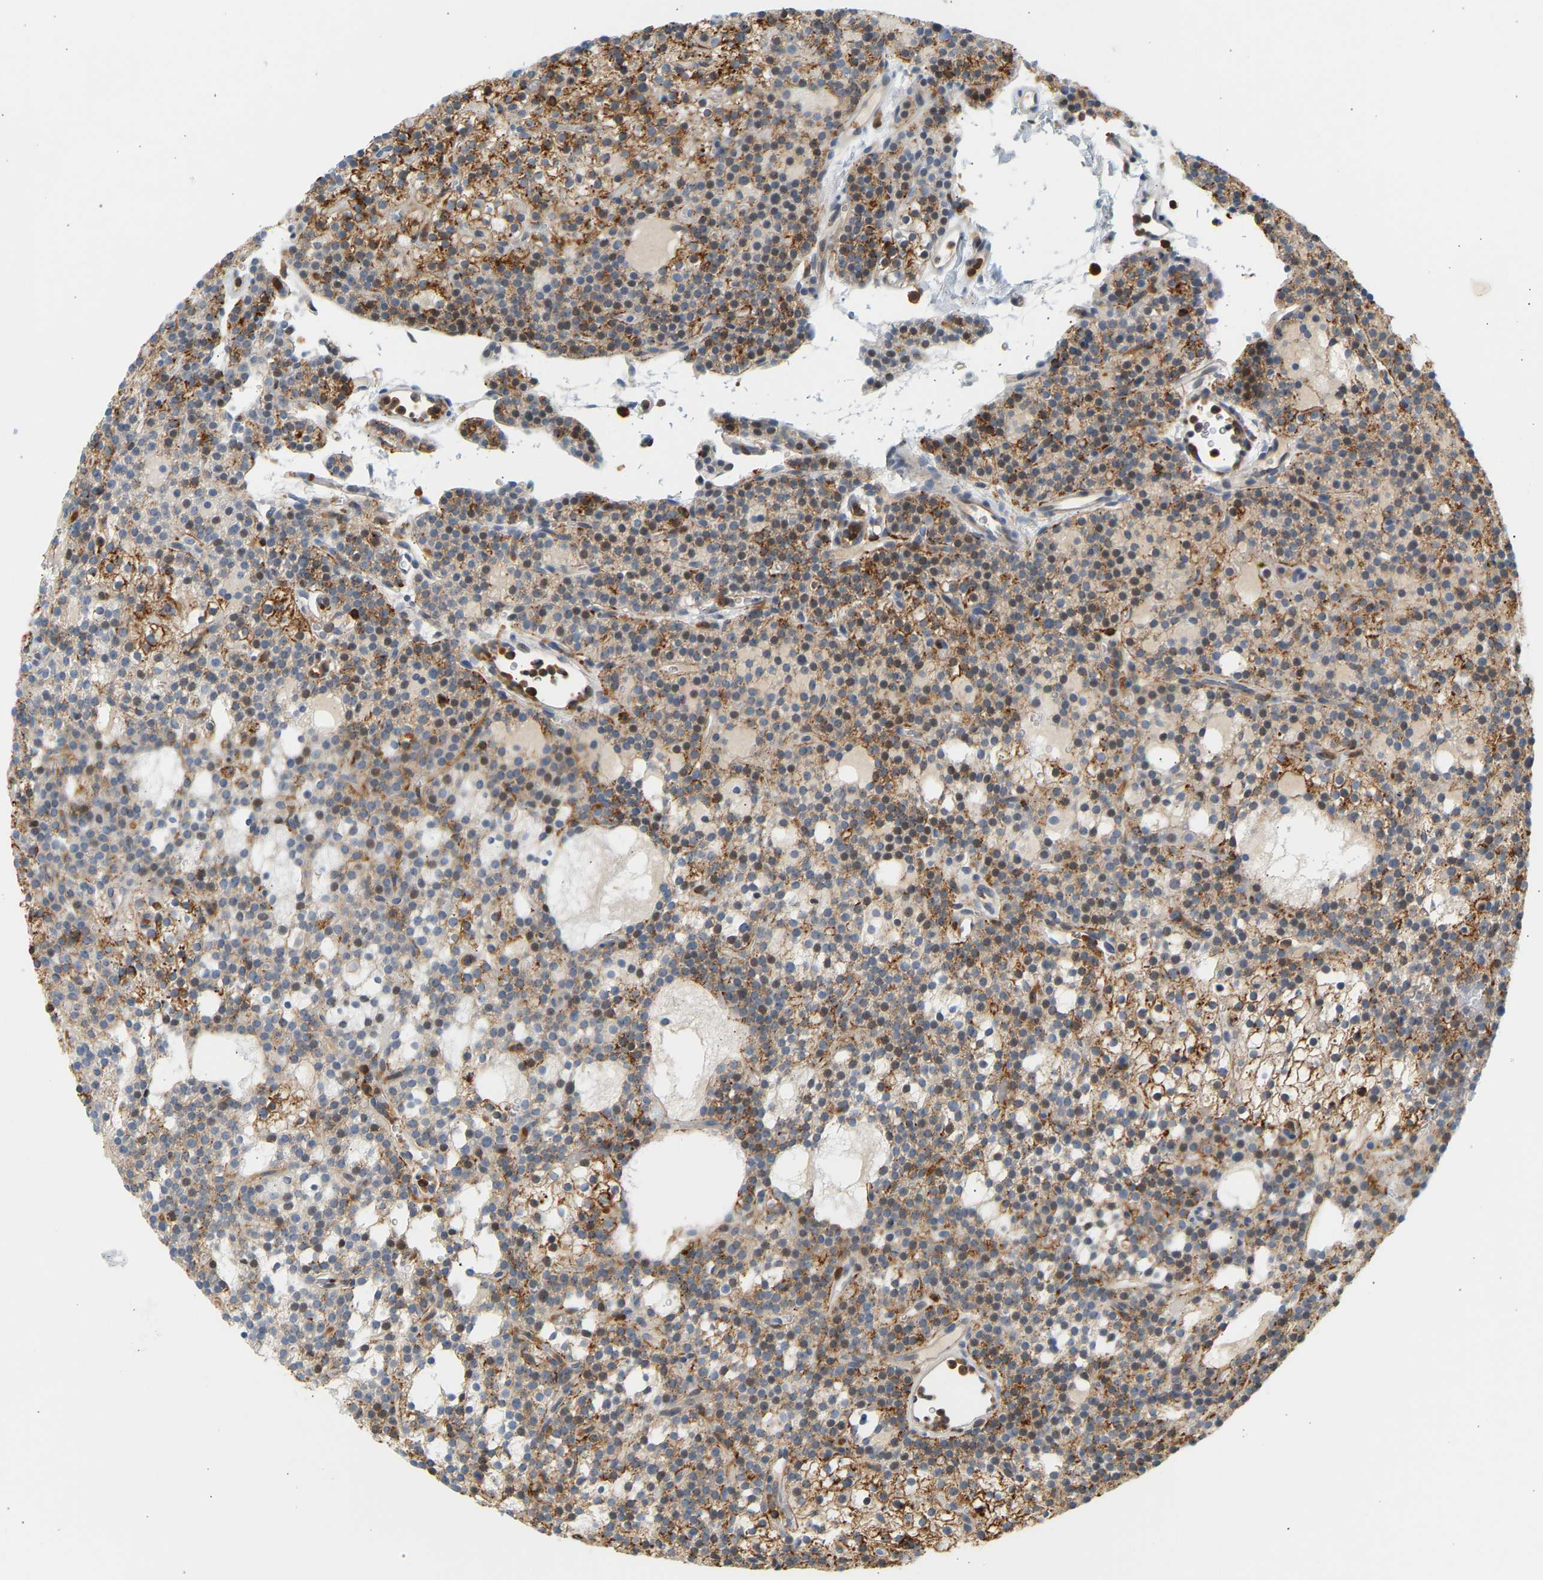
{"staining": {"intensity": "moderate", "quantity": ">75%", "location": "cytoplasmic/membranous"}, "tissue": "parathyroid gland", "cell_type": "Glandular cells", "image_type": "normal", "snomed": [{"axis": "morphology", "description": "Normal tissue, NOS"}, {"axis": "morphology", "description": "Adenoma, NOS"}, {"axis": "topography", "description": "Parathyroid gland"}], "caption": "Brown immunohistochemical staining in unremarkable parathyroid gland reveals moderate cytoplasmic/membranous positivity in approximately >75% of glandular cells.", "gene": "FNBP1", "patient": {"sex": "female", "age": 74}}